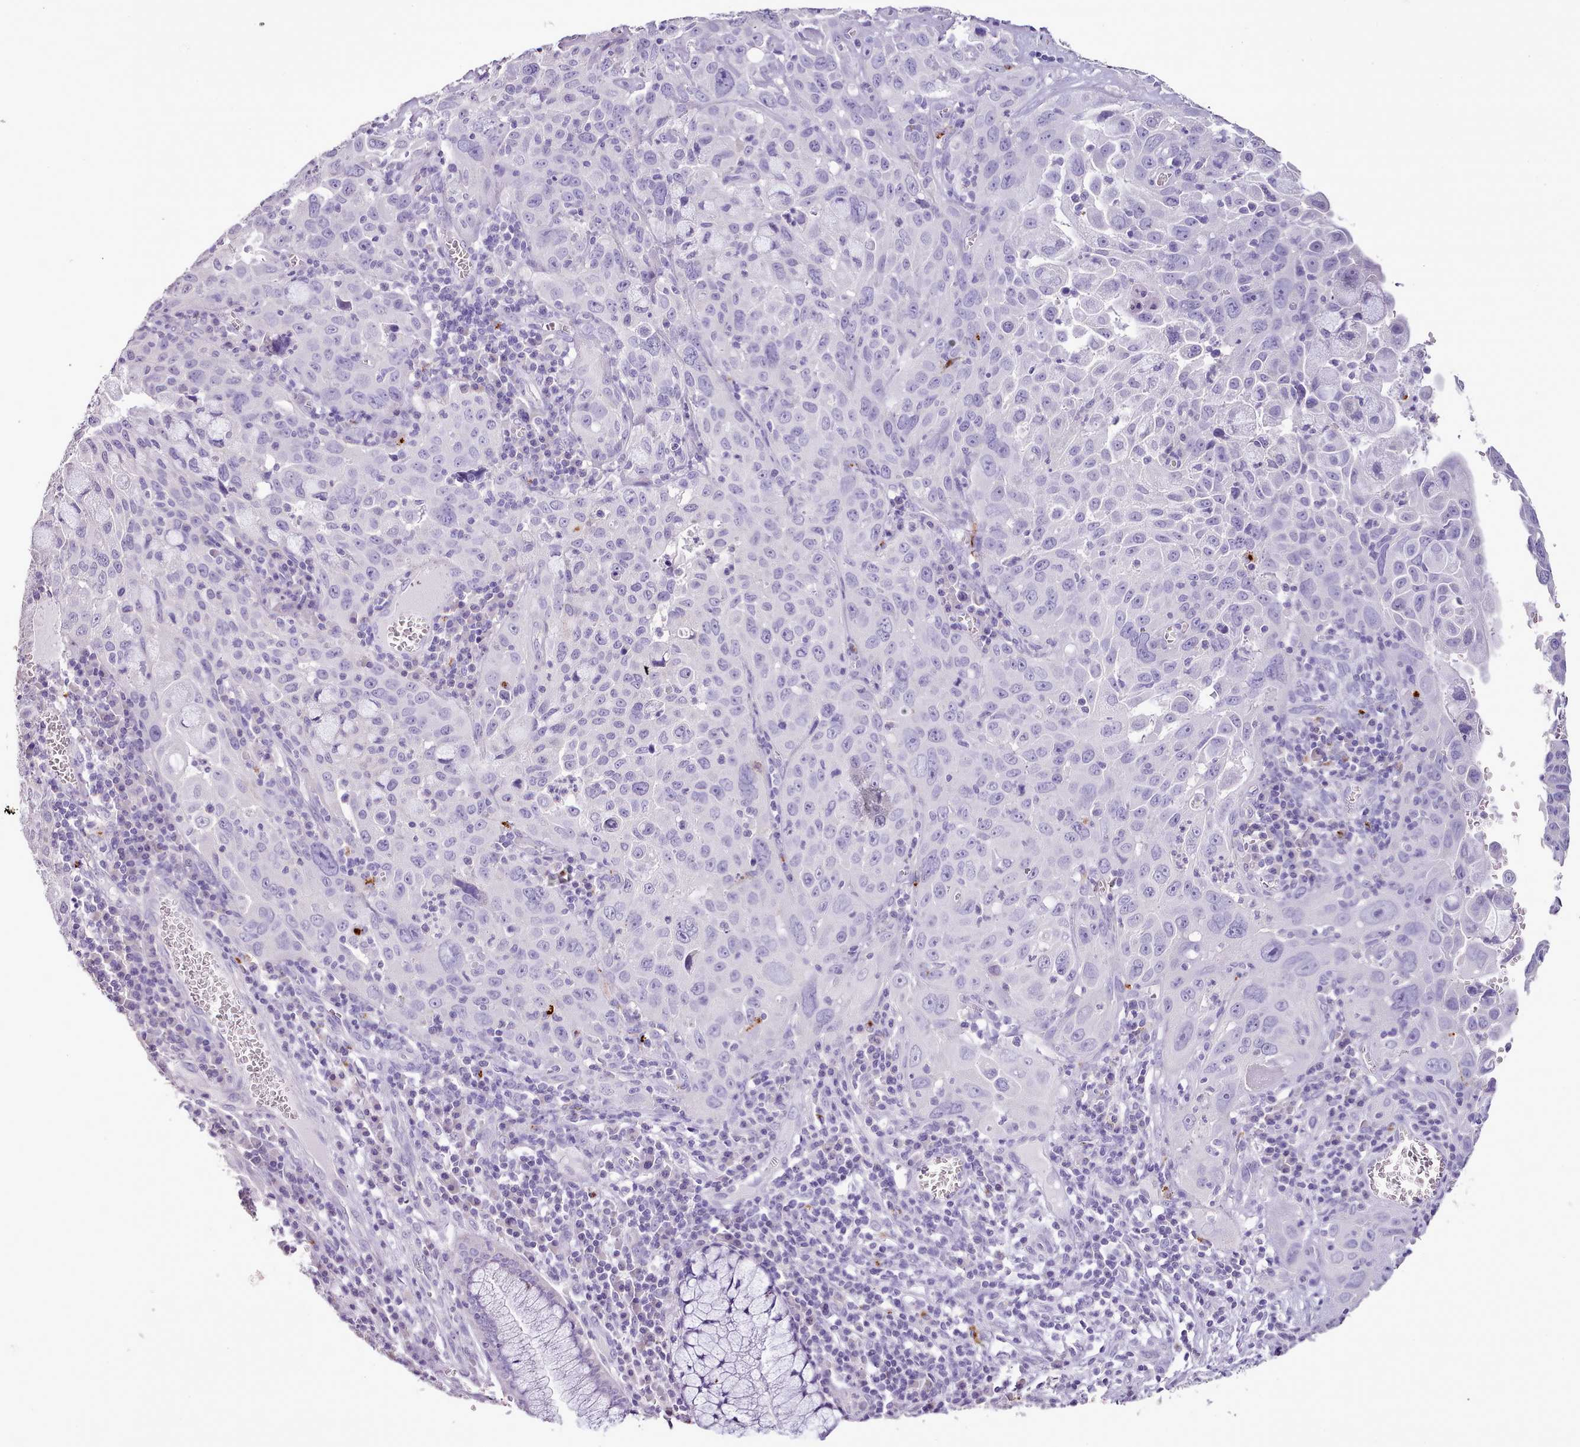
{"staining": {"intensity": "negative", "quantity": "none", "location": "none"}, "tissue": "cervical cancer", "cell_type": "Tumor cells", "image_type": "cancer", "snomed": [{"axis": "morphology", "description": "Squamous cell carcinoma, NOS"}, {"axis": "topography", "description": "Cervix"}], "caption": "IHC histopathology image of neoplastic tissue: human cervical cancer (squamous cell carcinoma) stained with DAB displays no significant protein staining in tumor cells.", "gene": "BLOC1S2", "patient": {"sex": "female", "age": 42}}